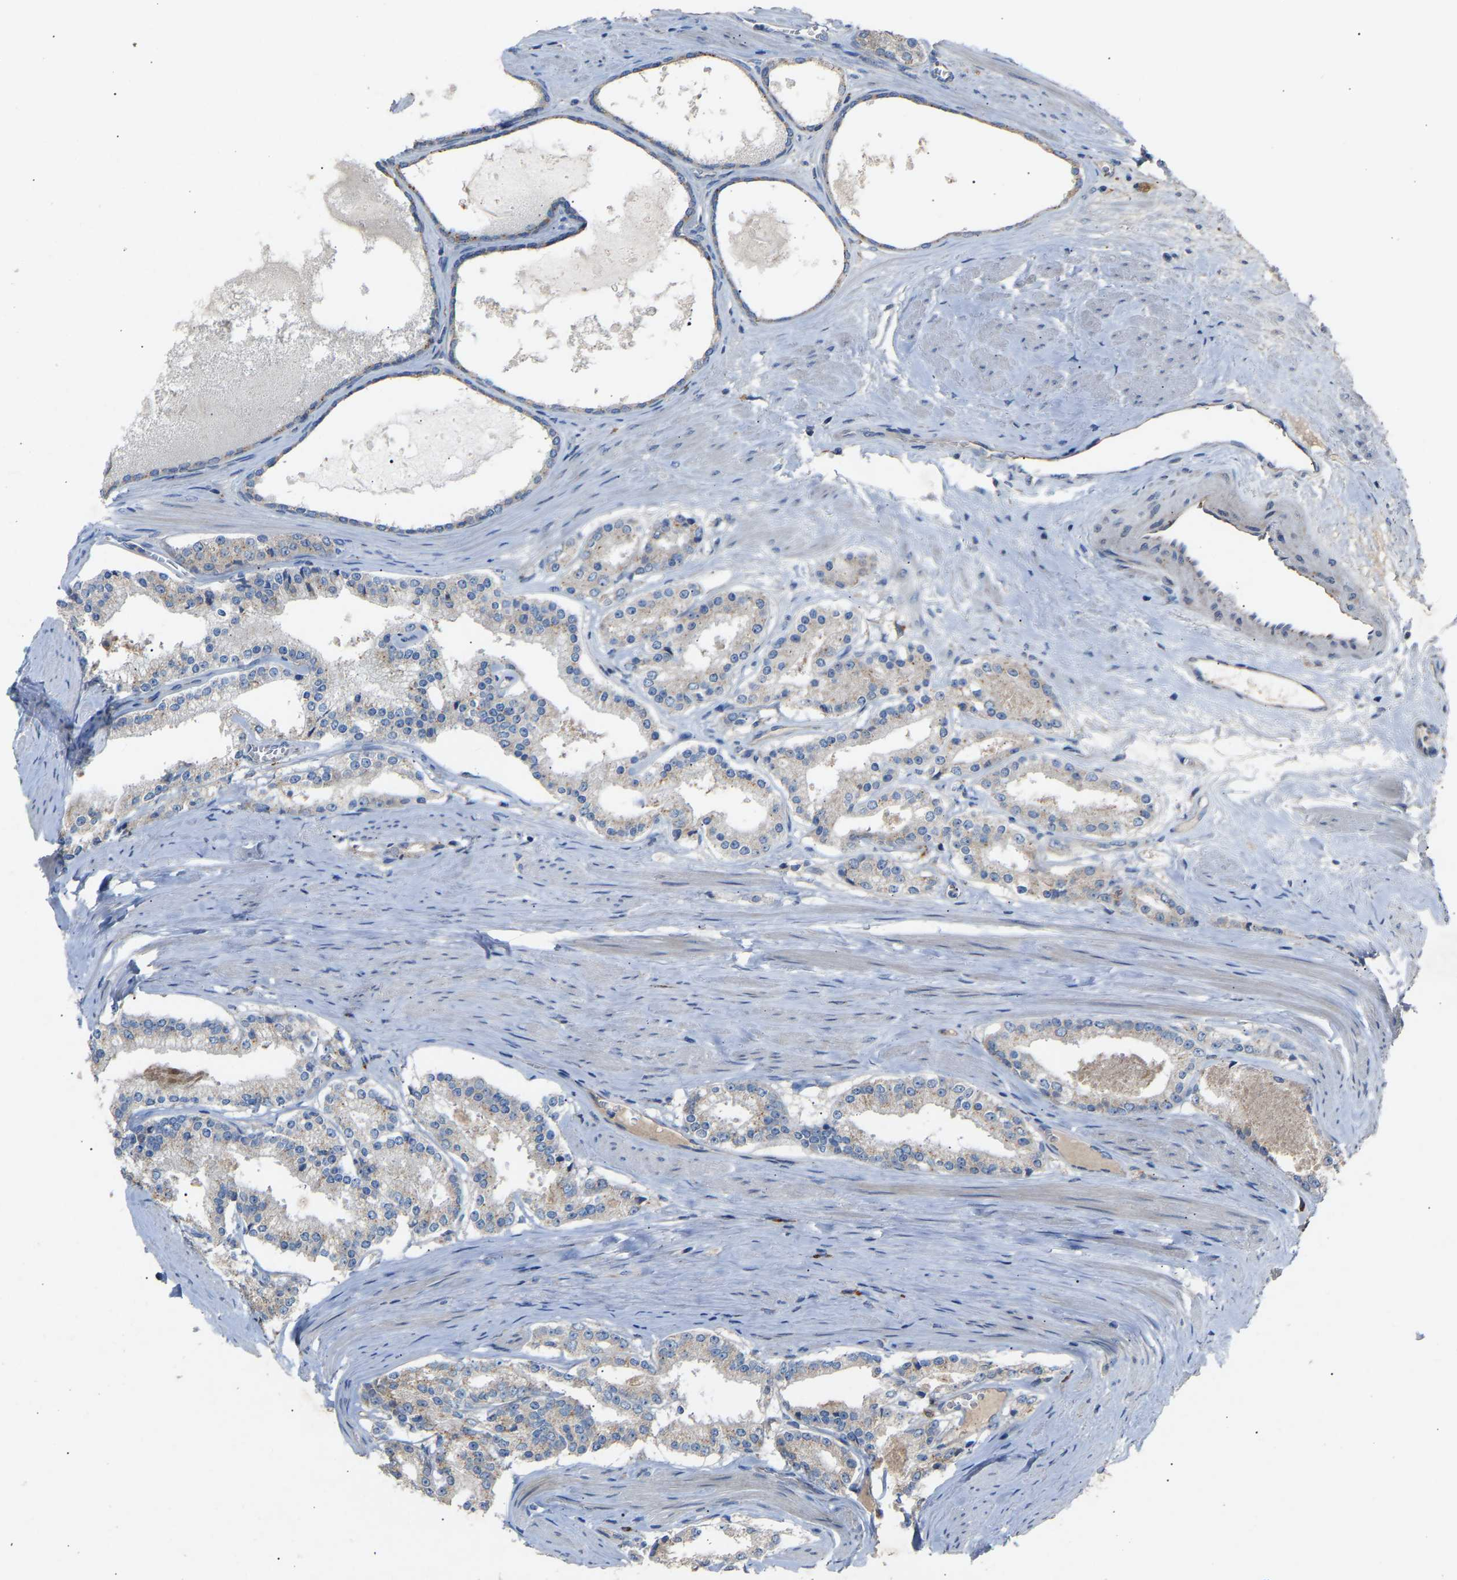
{"staining": {"intensity": "weak", "quantity": "<25%", "location": "cytoplasmic/membranous"}, "tissue": "prostate cancer", "cell_type": "Tumor cells", "image_type": "cancer", "snomed": [{"axis": "morphology", "description": "Adenocarcinoma, Low grade"}, {"axis": "topography", "description": "Prostate"}], "caption": "IHC histopathology image of prostate low-grade adenocarcinoma stained for a protein (brown), which reveals no staining in tumor cells.", "gene": "RGP1", "patient": {"sex": "male", "age": 63}}